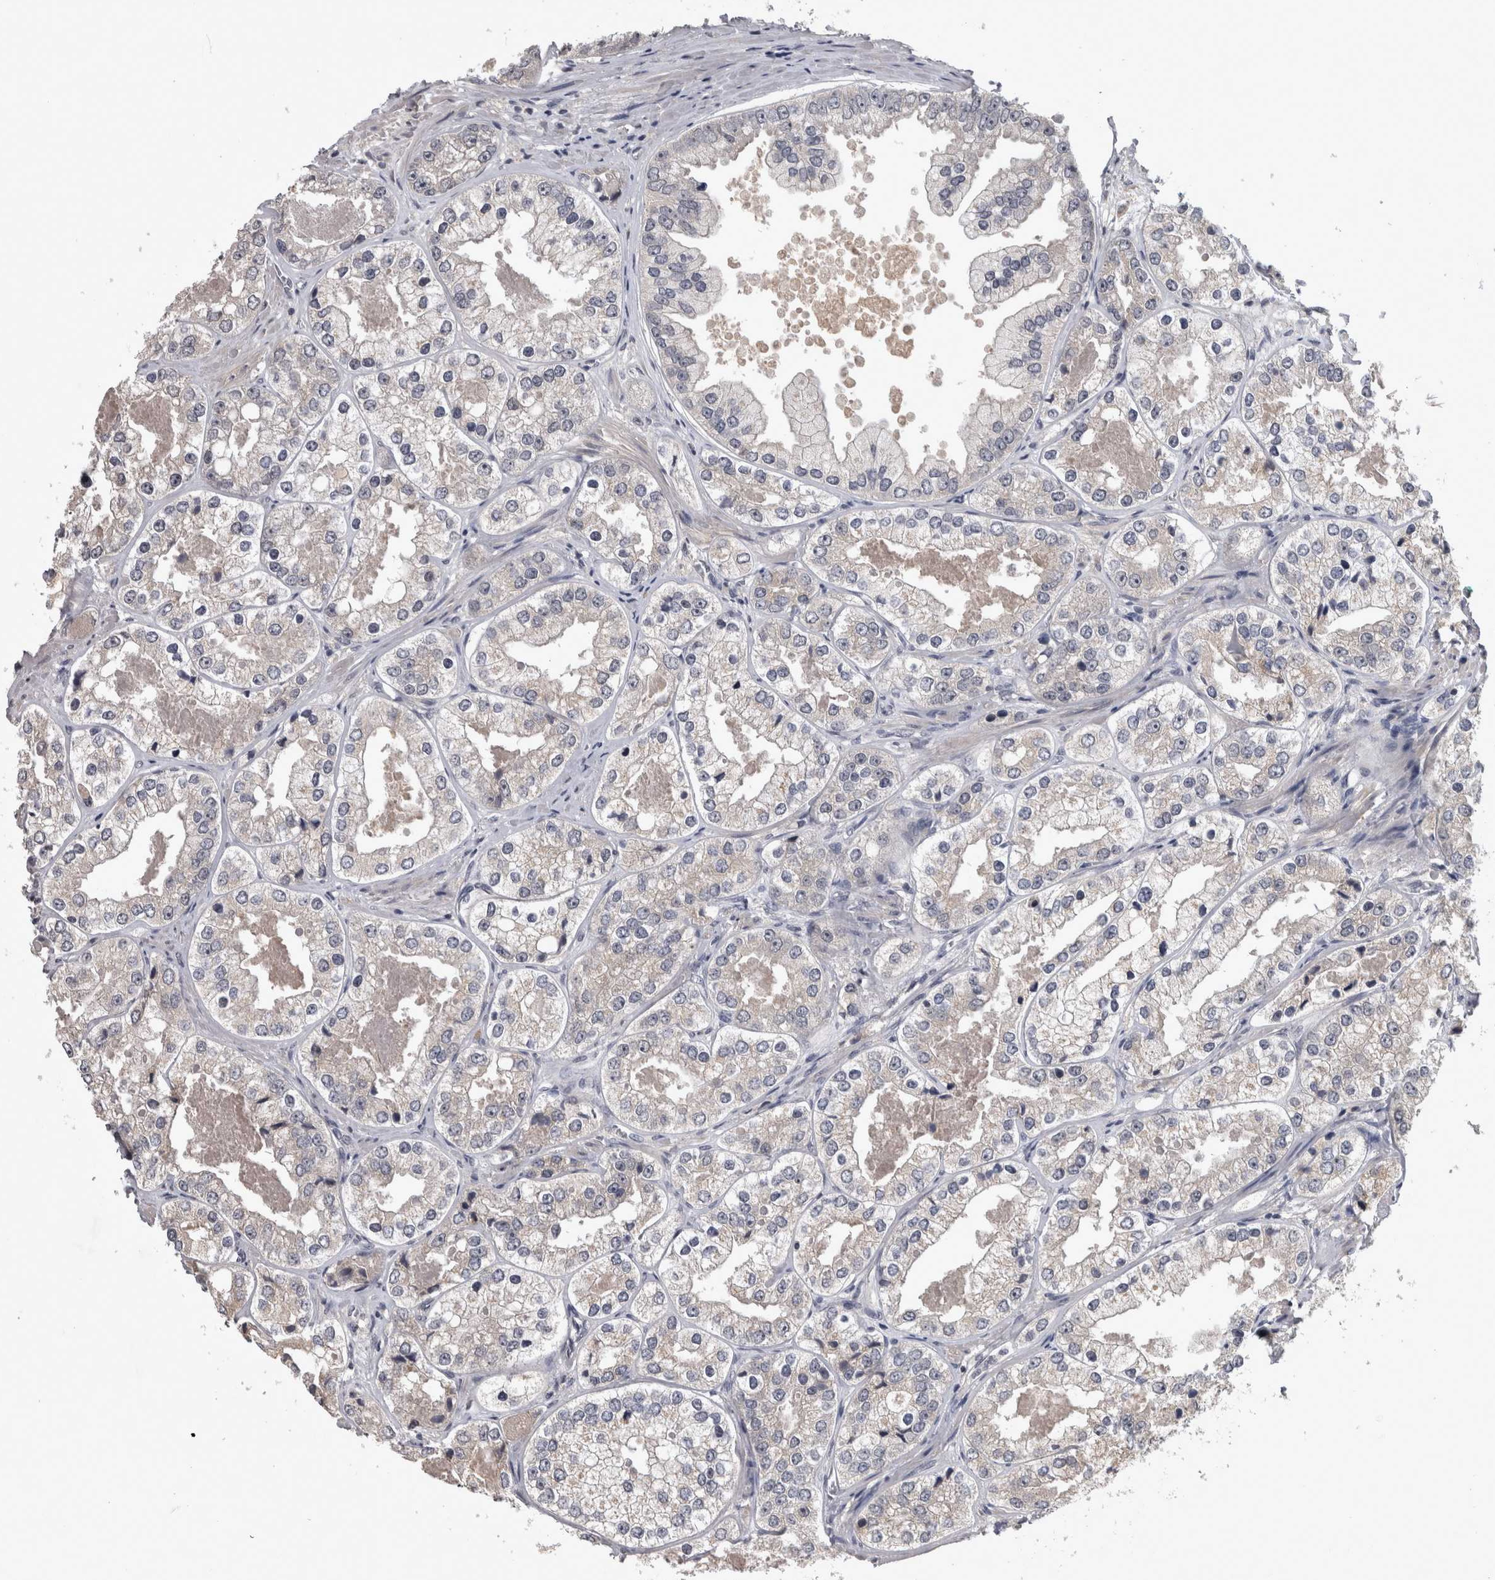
{"staining": {"intensity": "negative", "quantity": "none", "location": "none"}, "tissue": "prostate cancer", "cell_type": "Tumor cells", "image_type": "cancer", "snomed": [{"axis": "morphology", "description": "Adenocarcinoma, High grade"}, {"axis": "topography", "description": "Prostate"}], "caption": "The micrograph exhibits no staining of tumor cells in prostate high-grade adenocarcinoma.", "gene": "ZNF114", "patient": {"sex": "male", "age": 61}}